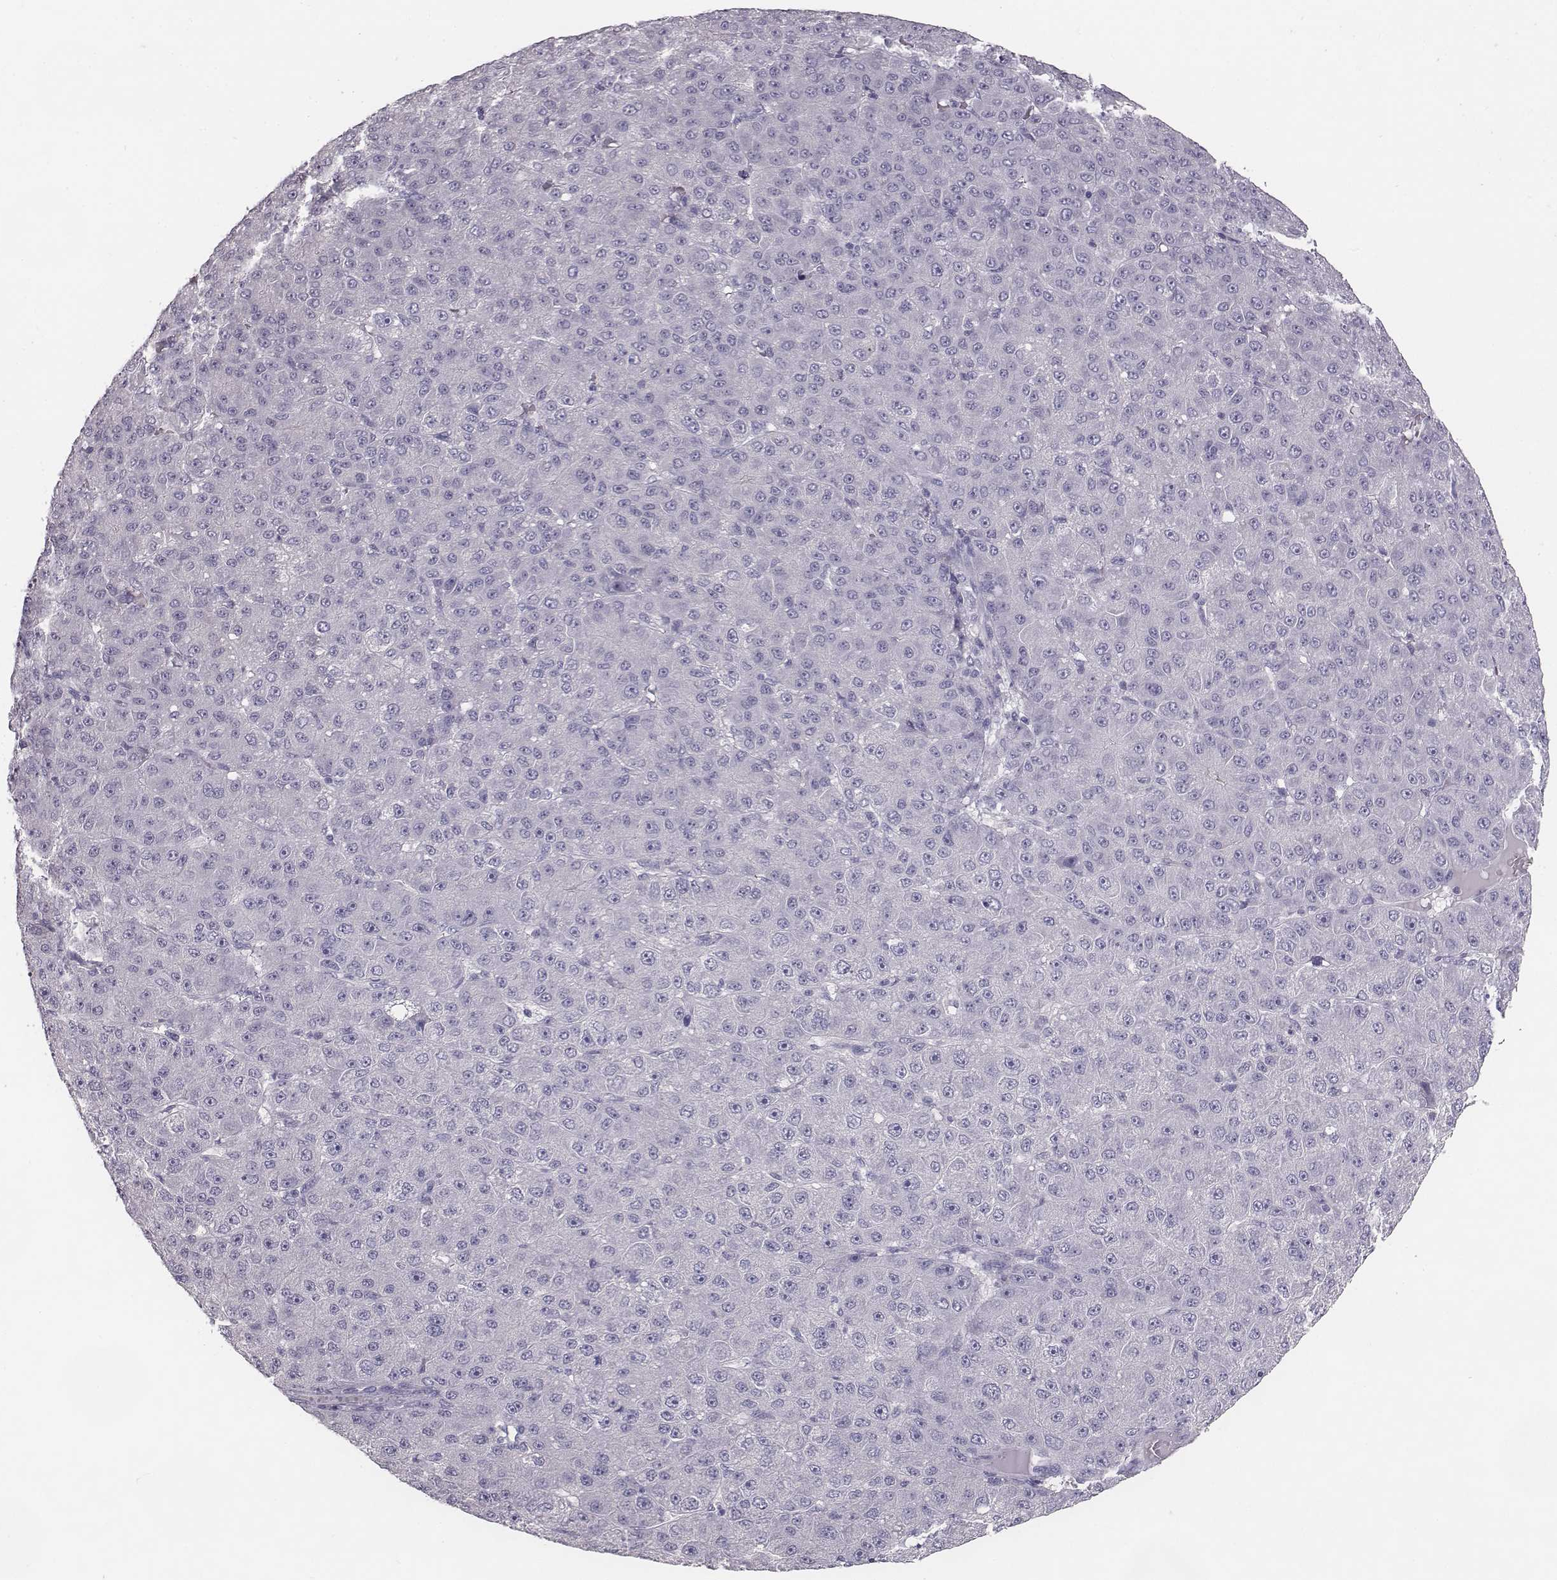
{"staining": {"intensity": "negative", "quantity": "none", "location": "none"}, "tissue": "liver cancer", "cell_type": "Tumor cells", "image_type": "cancer", "snomed": [{"axis": "morphology", "description": "Carcinoma, Hepatocellular, NOS"}, {"axis": "topography", "description": "Liver"}], "caption": "An image of human hepatocellular carcinoma (liver) is negative for staining in tumor cells. The staining is performed using DAB brown chromogen with nuclei counter-stained in using hematoxylin.", "gene": "NPTXR", "patient": {"sex": "male", "age": 67}}